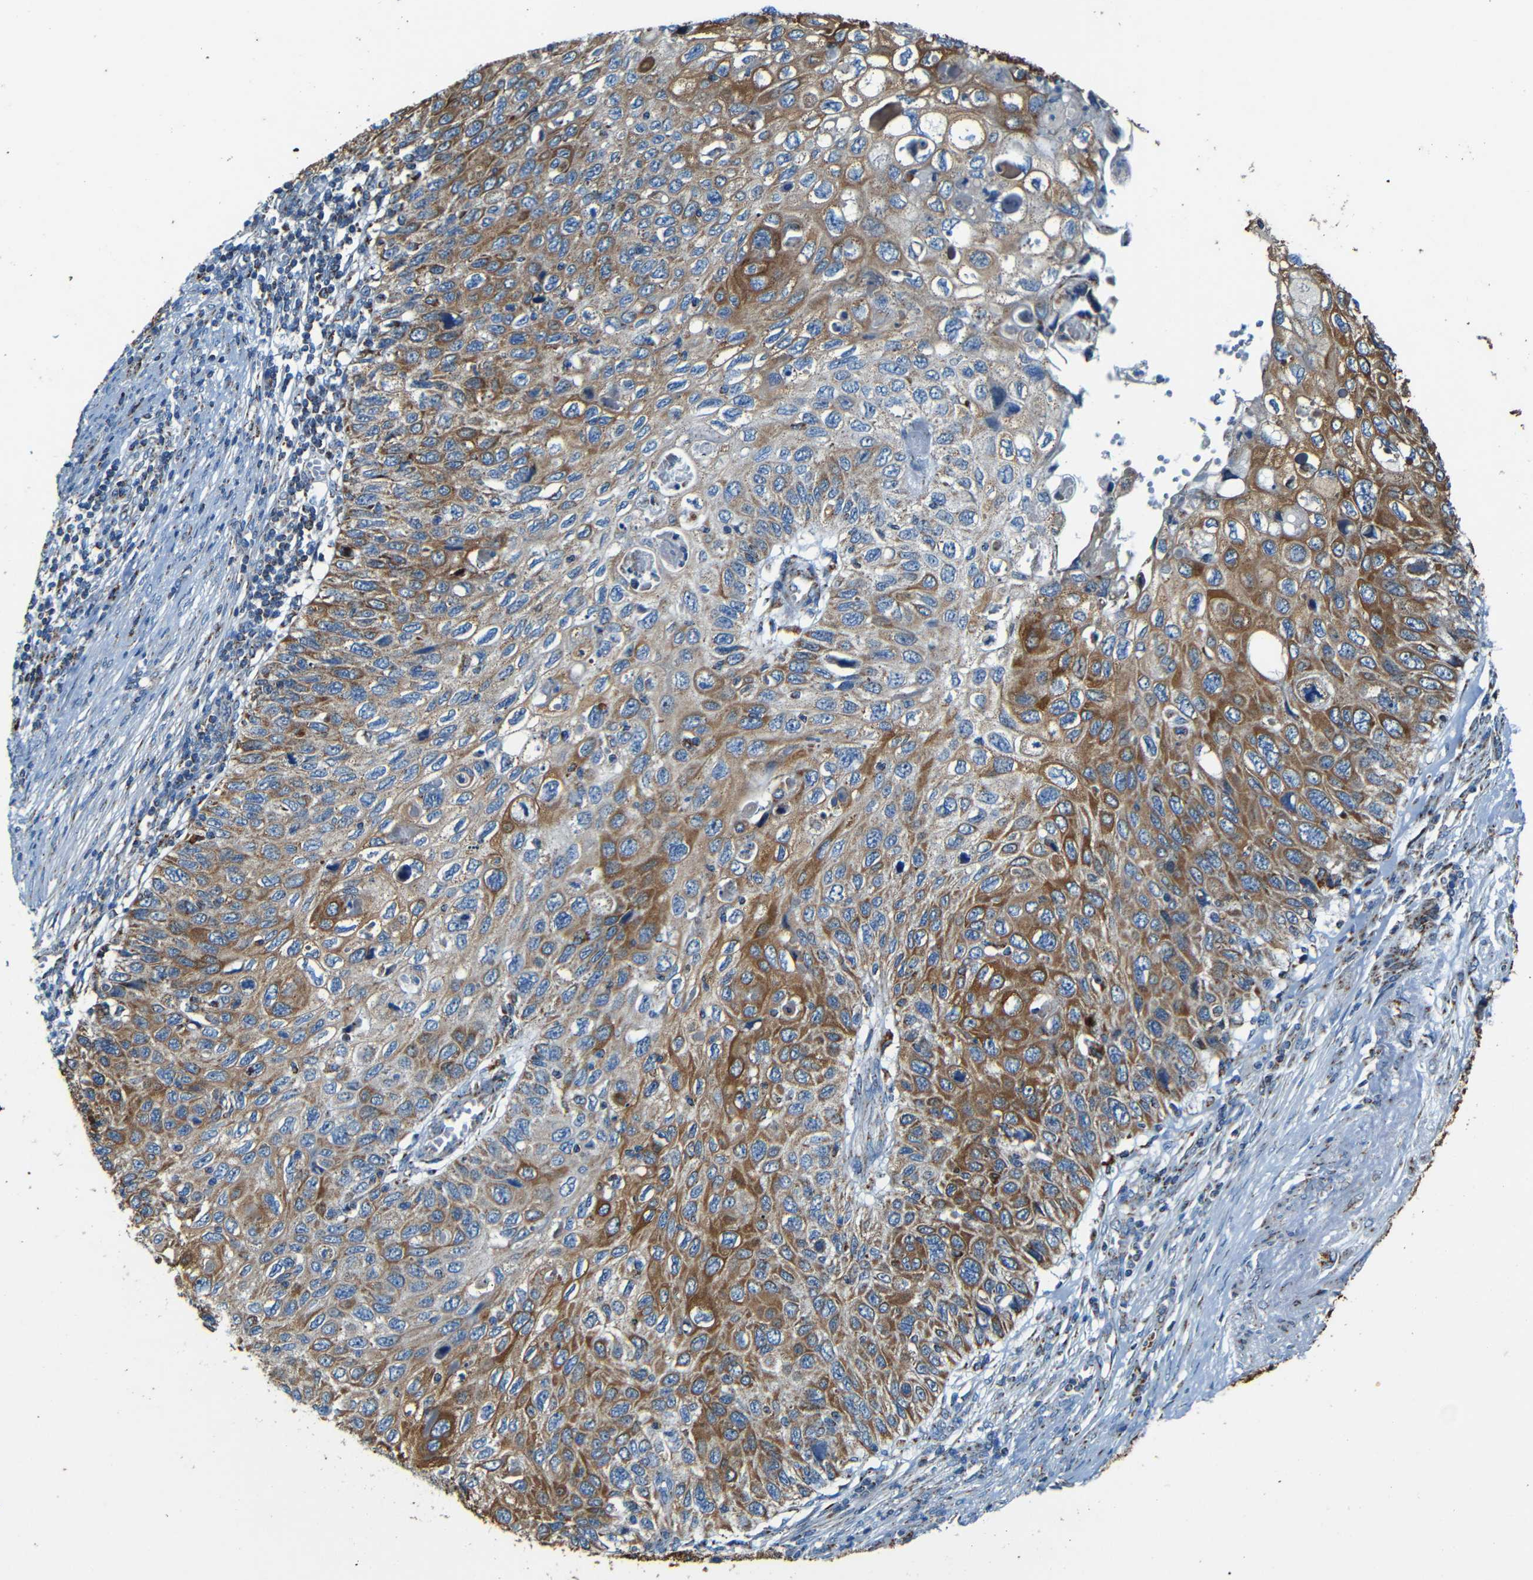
{"staining": {"intensity": "moderate", "quantity": ">75%", "location": "cytoplasmic/membranous"}, "tissue": "cervical cancer", "cell_type": "Tumor cells", "image_type": "cancer", "snomed": [{"axis": "morphology", "description": "Squamous cell carcinoma, NOS"}, {"axis": "topography", "description": "Cervix"}], "caption": "Protein positivity by IHC reveals moderate cytoplasmic/membranous staining in about >75% of tumor cells in cervical cancer (squamous cell carcinoma). (DAB (3,3'-diaminobenzidine) = brown stain, brightfield microscopy at high magnification).", "gene": "WSCD2", "patient": {"sex": "female", "age": 70}}